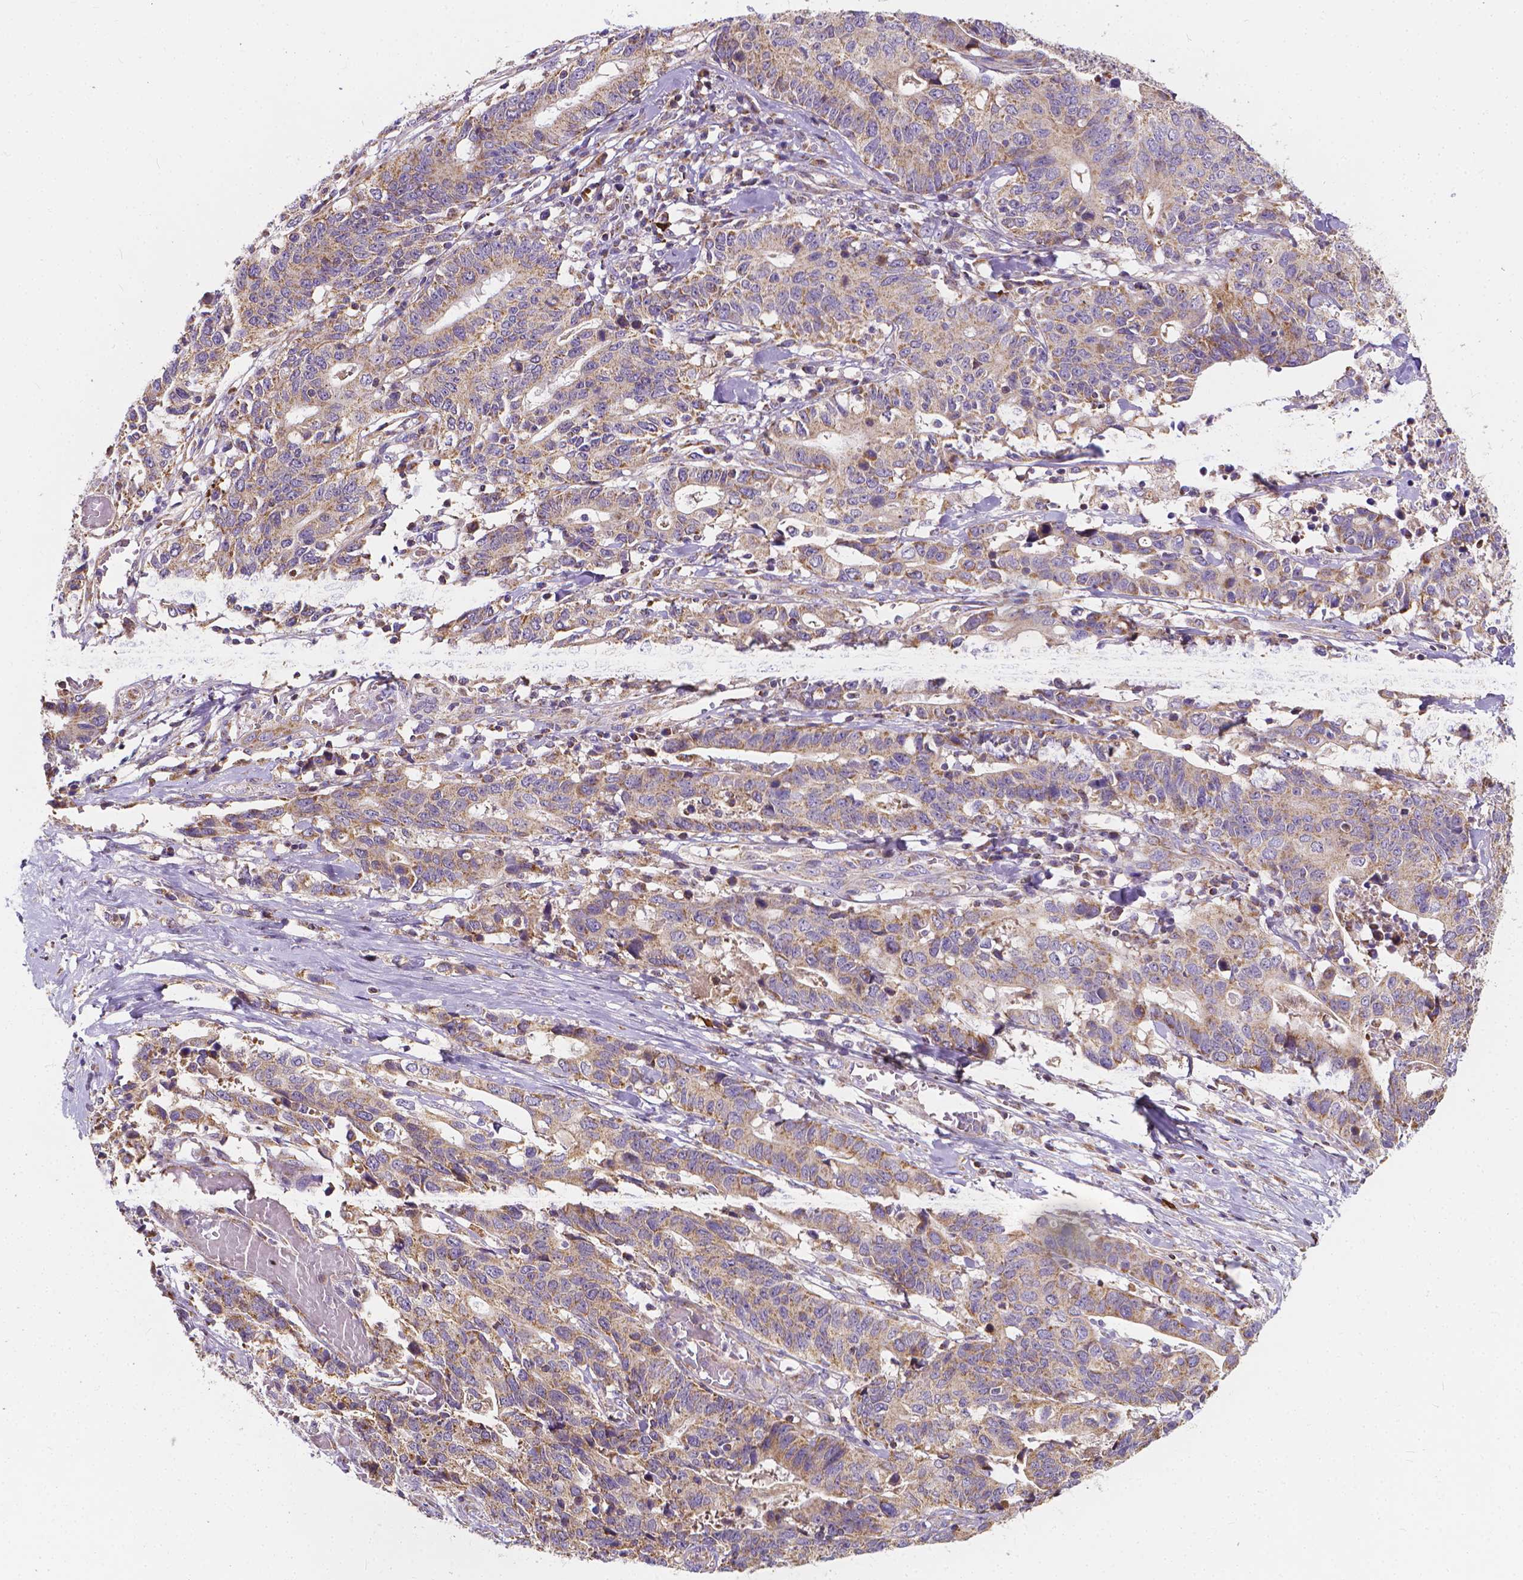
{"staining": {"intensity": "weak", "quantity": ">75%", "location": "cytoplasmic/membranous"}, "tissue": "stomach cancer", "cell_type": "Tumor cells", "image_type": "cancer", "snomed": [{"axis": "morphology", "description": "Adenocarcinoma, NOS"}, {"axis": "topography", "description": "Stomach, upper"}], "caption": "Immunohistochemistry (IHC) staining of adenocarcinoma (stomach), which exhibits low levels of weak cytoplasmic/membranous positivity in approximately >75% of tumor cells indicating weak cytoplasmic/membranous protein expression. The staining was performed using DAB (brown) for protein detection and nuclei were counterstained in hematoxylin (blue).", "gene": "SNCAIP", "patient": {"sex": "female", "age": 67}}